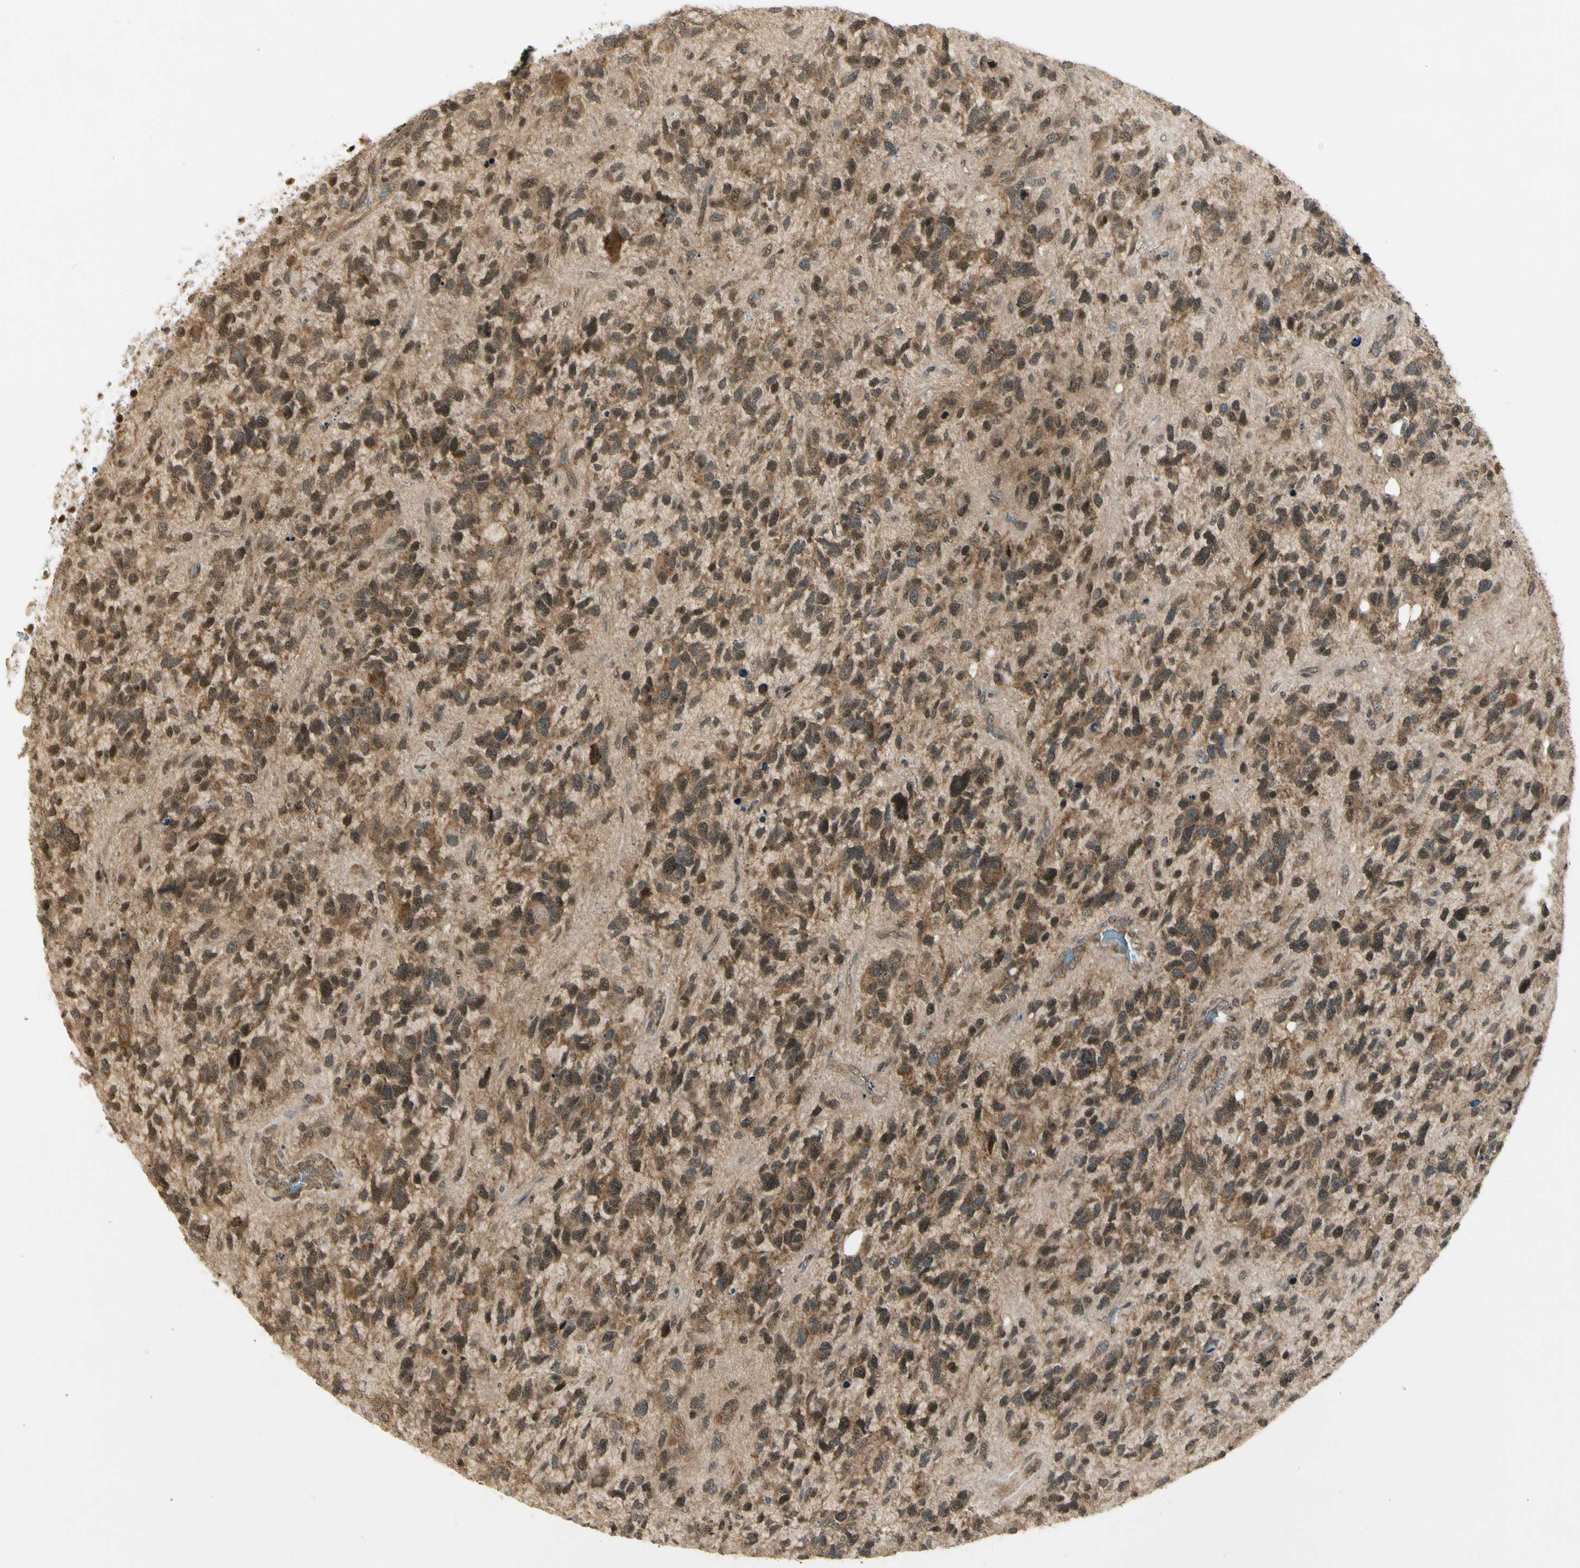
{"staining": {"intensity": "moderate", "quantity": "25%-75%", "location": "cytoplasmic/membranous"}, "tissue": "glioma", "cell_type": "Tumor cells", "image_type": "cancer", "snomed": [{"axis": "morphology", "description": "Glioma, malignant, High grade"}, {"axis": "topography", "description": "Brain"}], "caption": "Malignant glioma (high-grade) stained with immunohistochemistry (IHC) shows moderate cytoplasmic/membranous expression in approximately 25%-75% of tumor cells.", "gene": "SMN2", "patient": {"sex": "female", "age": 58}}